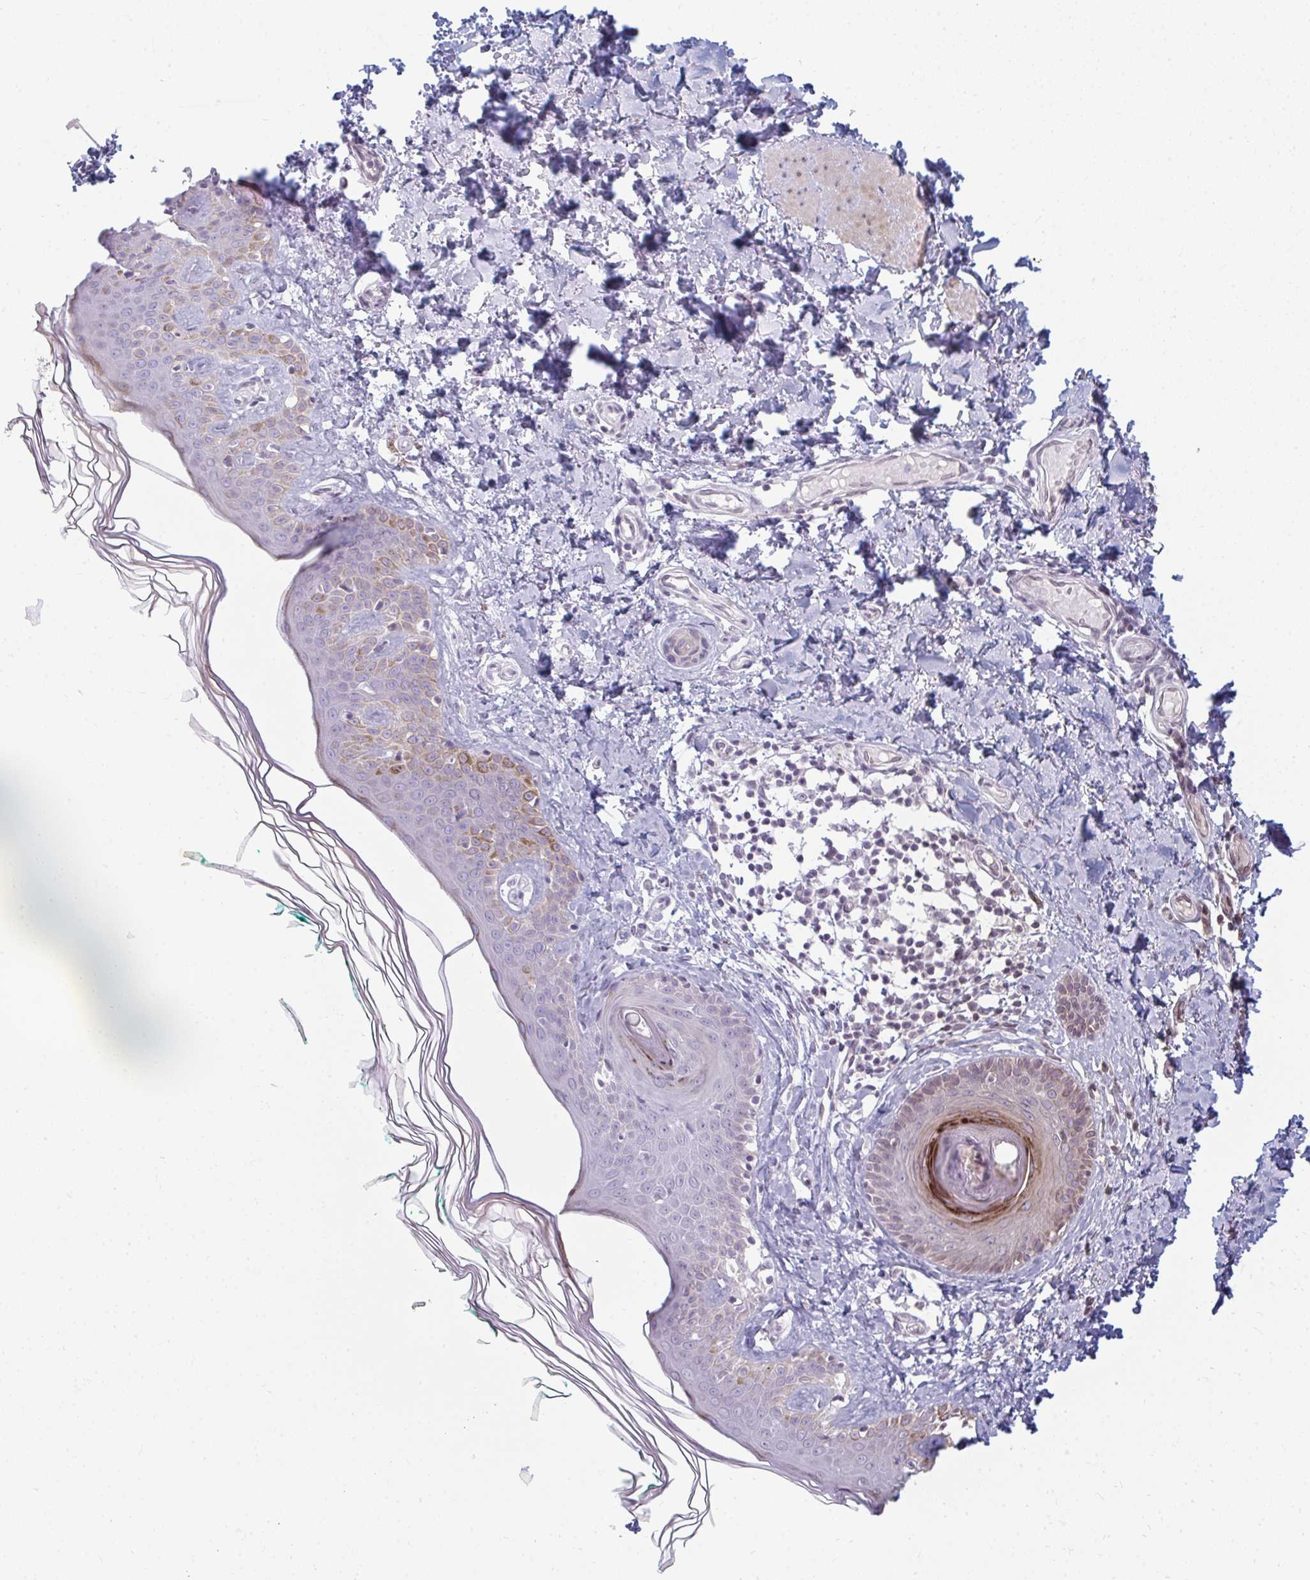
{"staining": {"intensity": "negative", "quantity": "none", "location": "none"}, "tissue": "skin", "cell_type": "Fibroblasts", "image_type": "normal", "snomed": [{"axis": "morphology", "description": "Normal tissue, NOS"}, {"axis": "topography", "description": "Skin"}, {"axis": "topography", "description": "Peripheral nerve tissue"}], "caption": "Human skin stained for a protein using immunohistochemistry (IHC) shows no staining in fibroblasts.", "gene": "GPC5", "patient": {"sex": "female", "age": 45}}